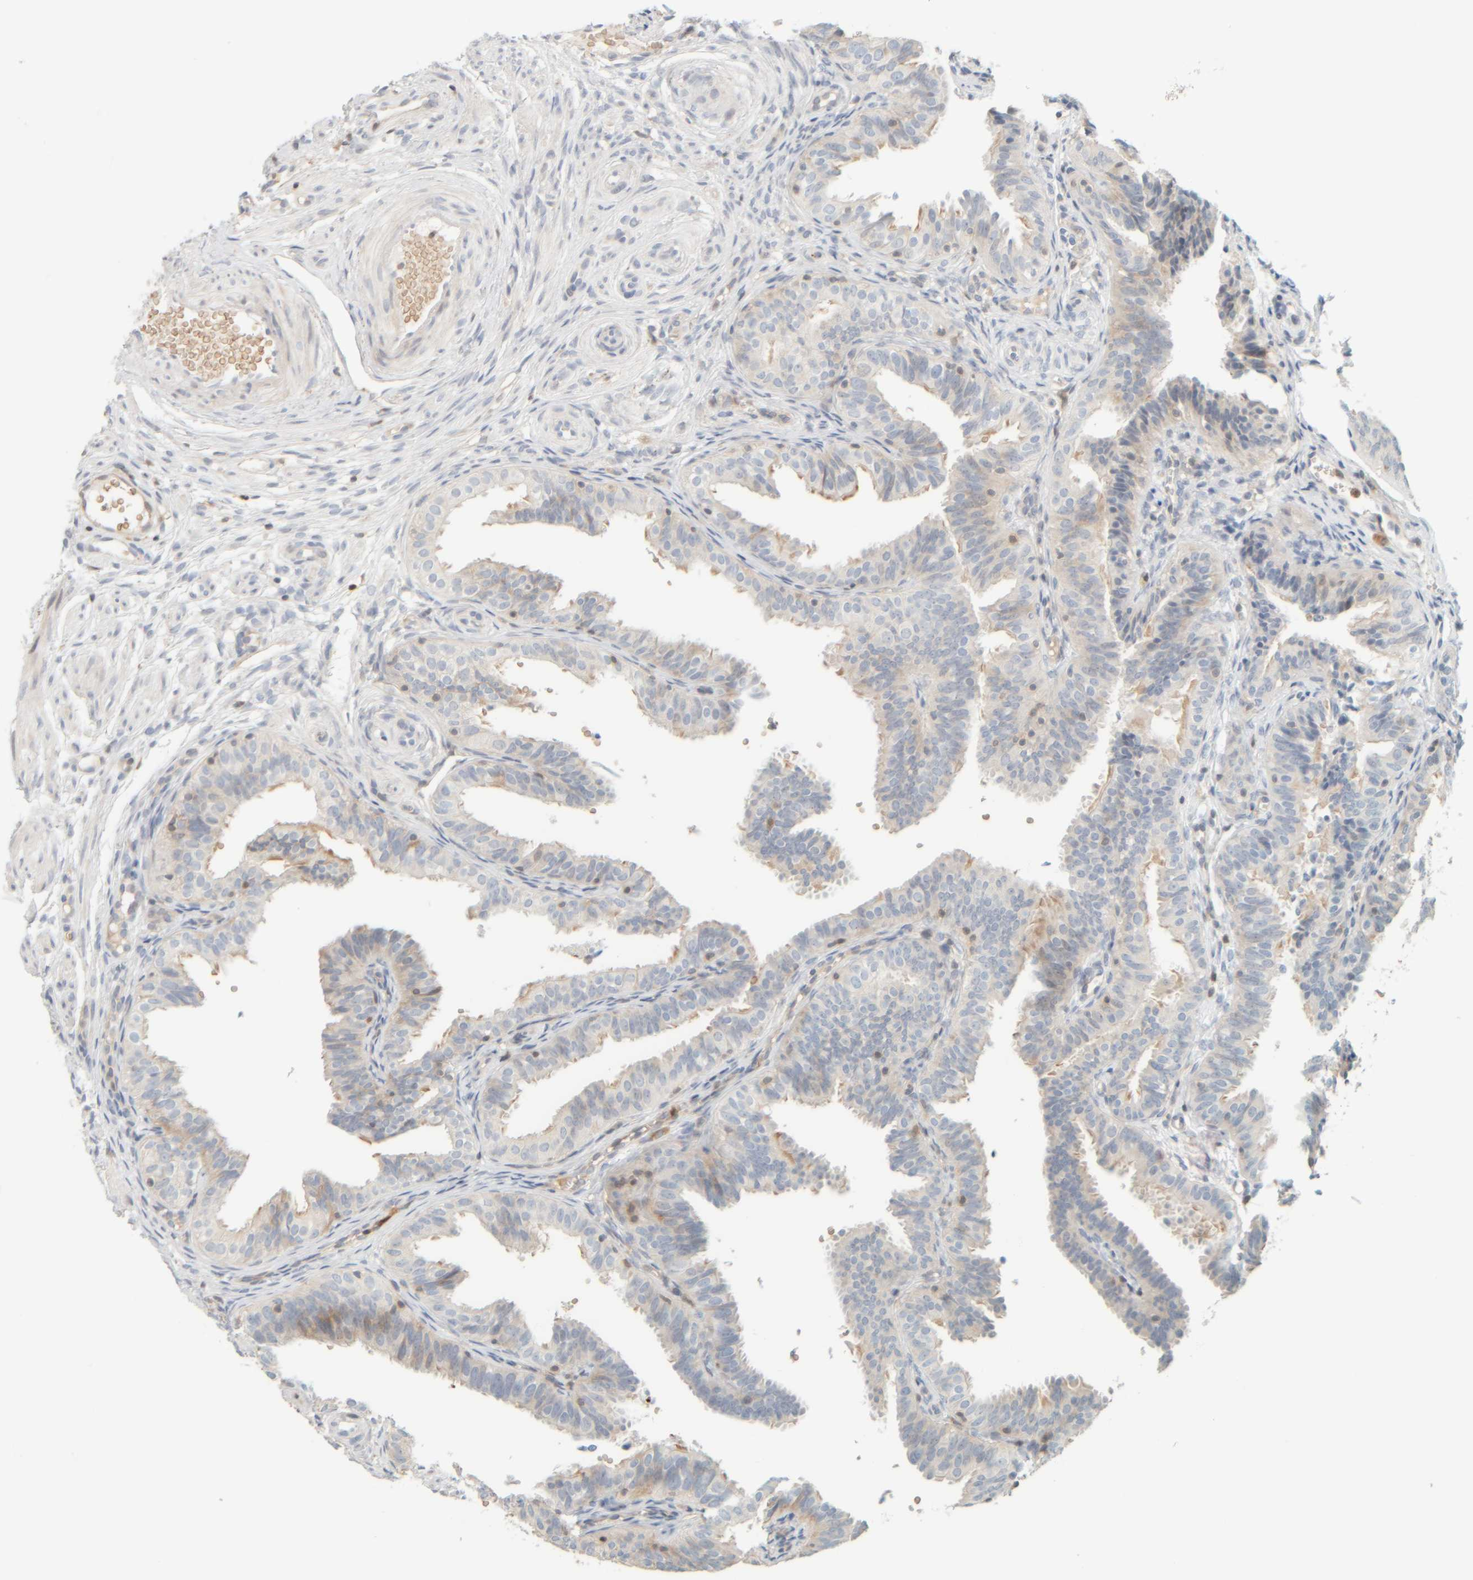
{"staining": {"intensity": "weak", "quantity": "25%-75%", "location": "cytoplasmic/membranous"}, "tissue": "fallopian tube", "cell_type": "Glandular cells", "image_type": "normal", "snomed": [{"axis": "morphology", "description": "Normal tissue, NOS"}, {"axis": "topography", "description": "Fallopian tube"}], "caption": "Glandular cells demonstrate low levels of weak cytoplasmic/membranous expression in about 25%-75% of cells in normal fallopian tube. Nuclei are stained in blue.", "gene": "AARSD1", "patient": {"sex": "female", "age": 35}}